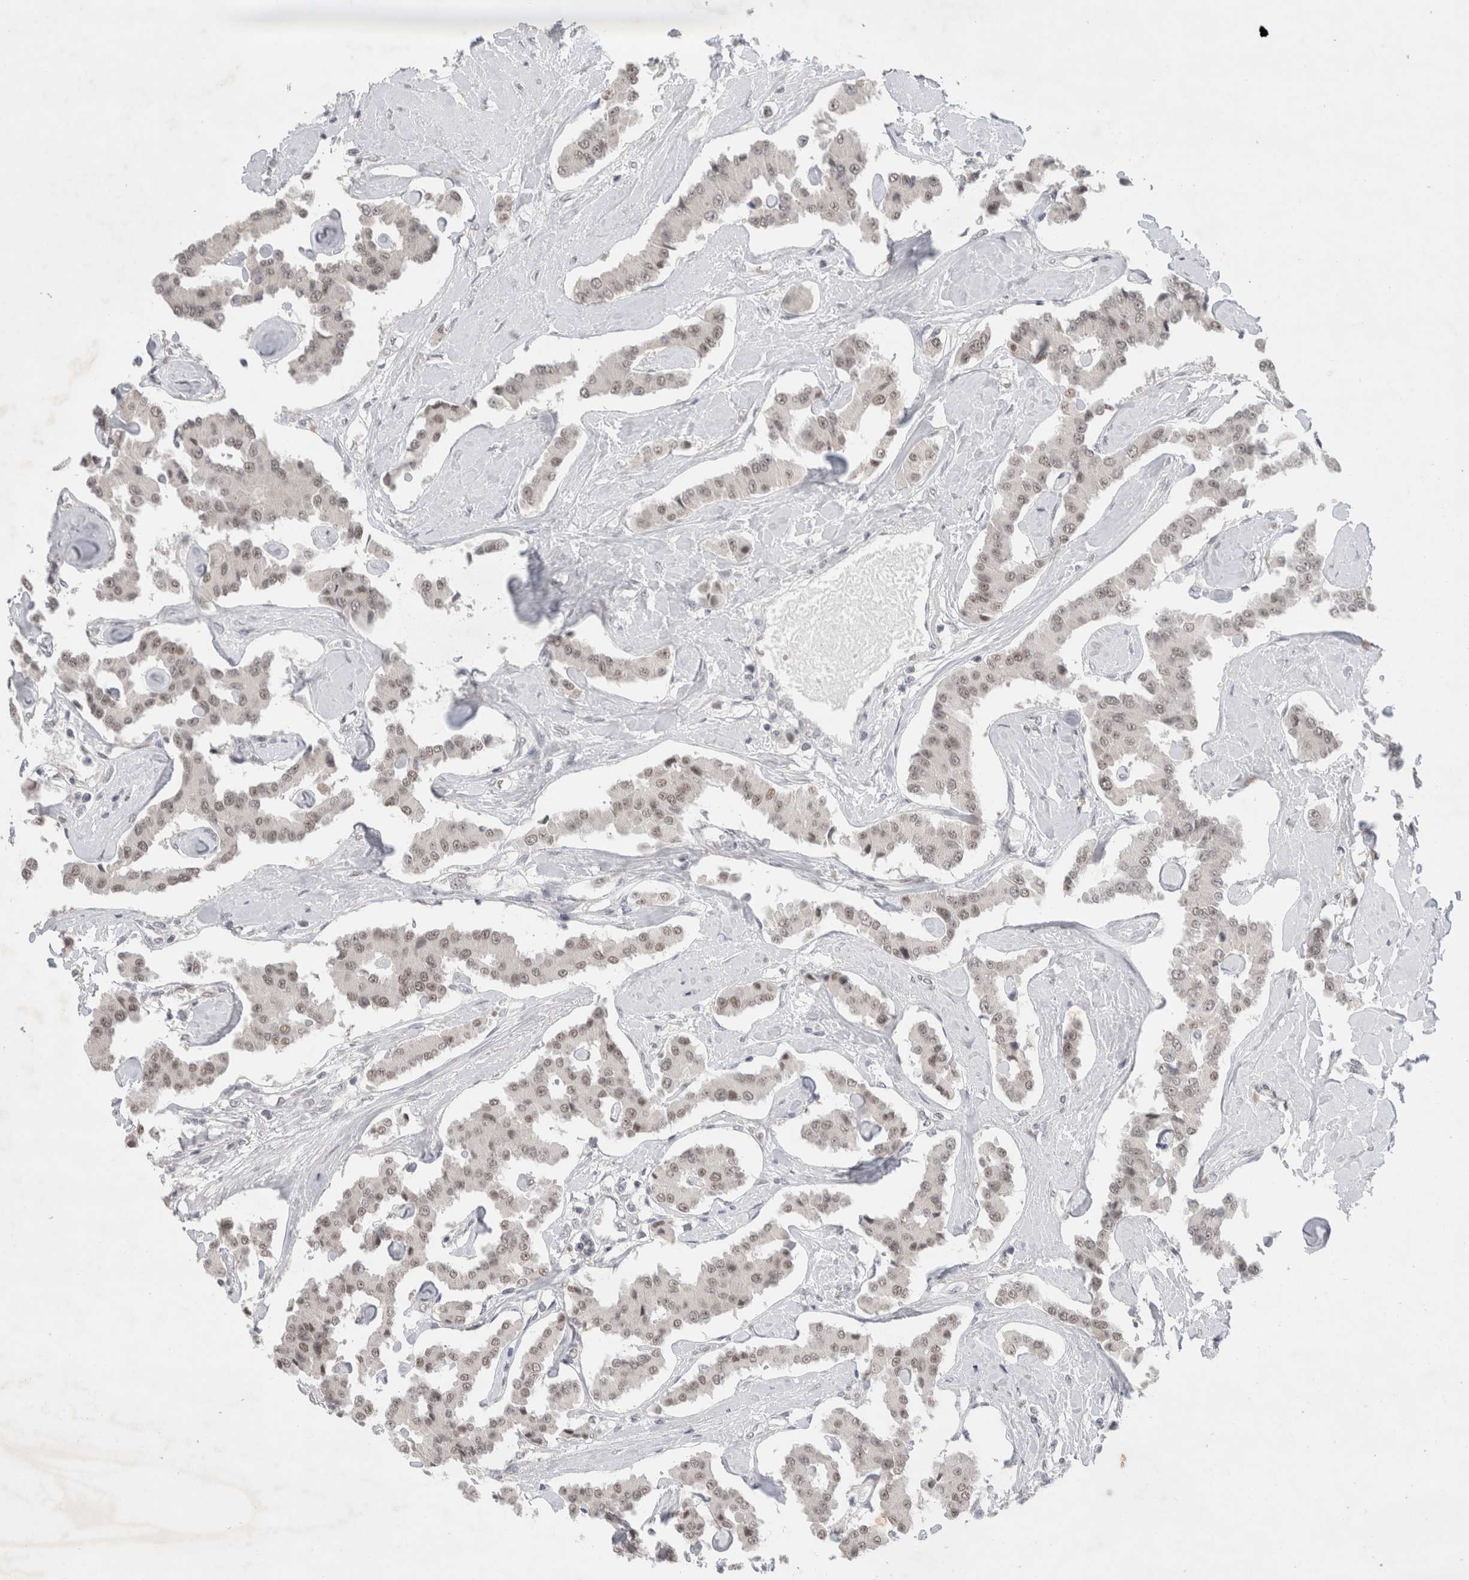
{"staining": {"intensity": "weak", "quantity": ">75%", "location": "nuclear"}, "tissue": "carcinoid", "cell_type": "Tumor cells", "image_type": "cancer", "snomed": [{"axis": "morphology", "description": "Carcinoid, malignant, NOS"}, {"axis": "topography", "description": "Pancreas"}], "caption": "Protein staining exhibits weak nuclear expression in about >75% of tumor cells in carcinoid (malignant).", "gene": "RECQL4", "patient": {"sex": "male", "age": 41}}